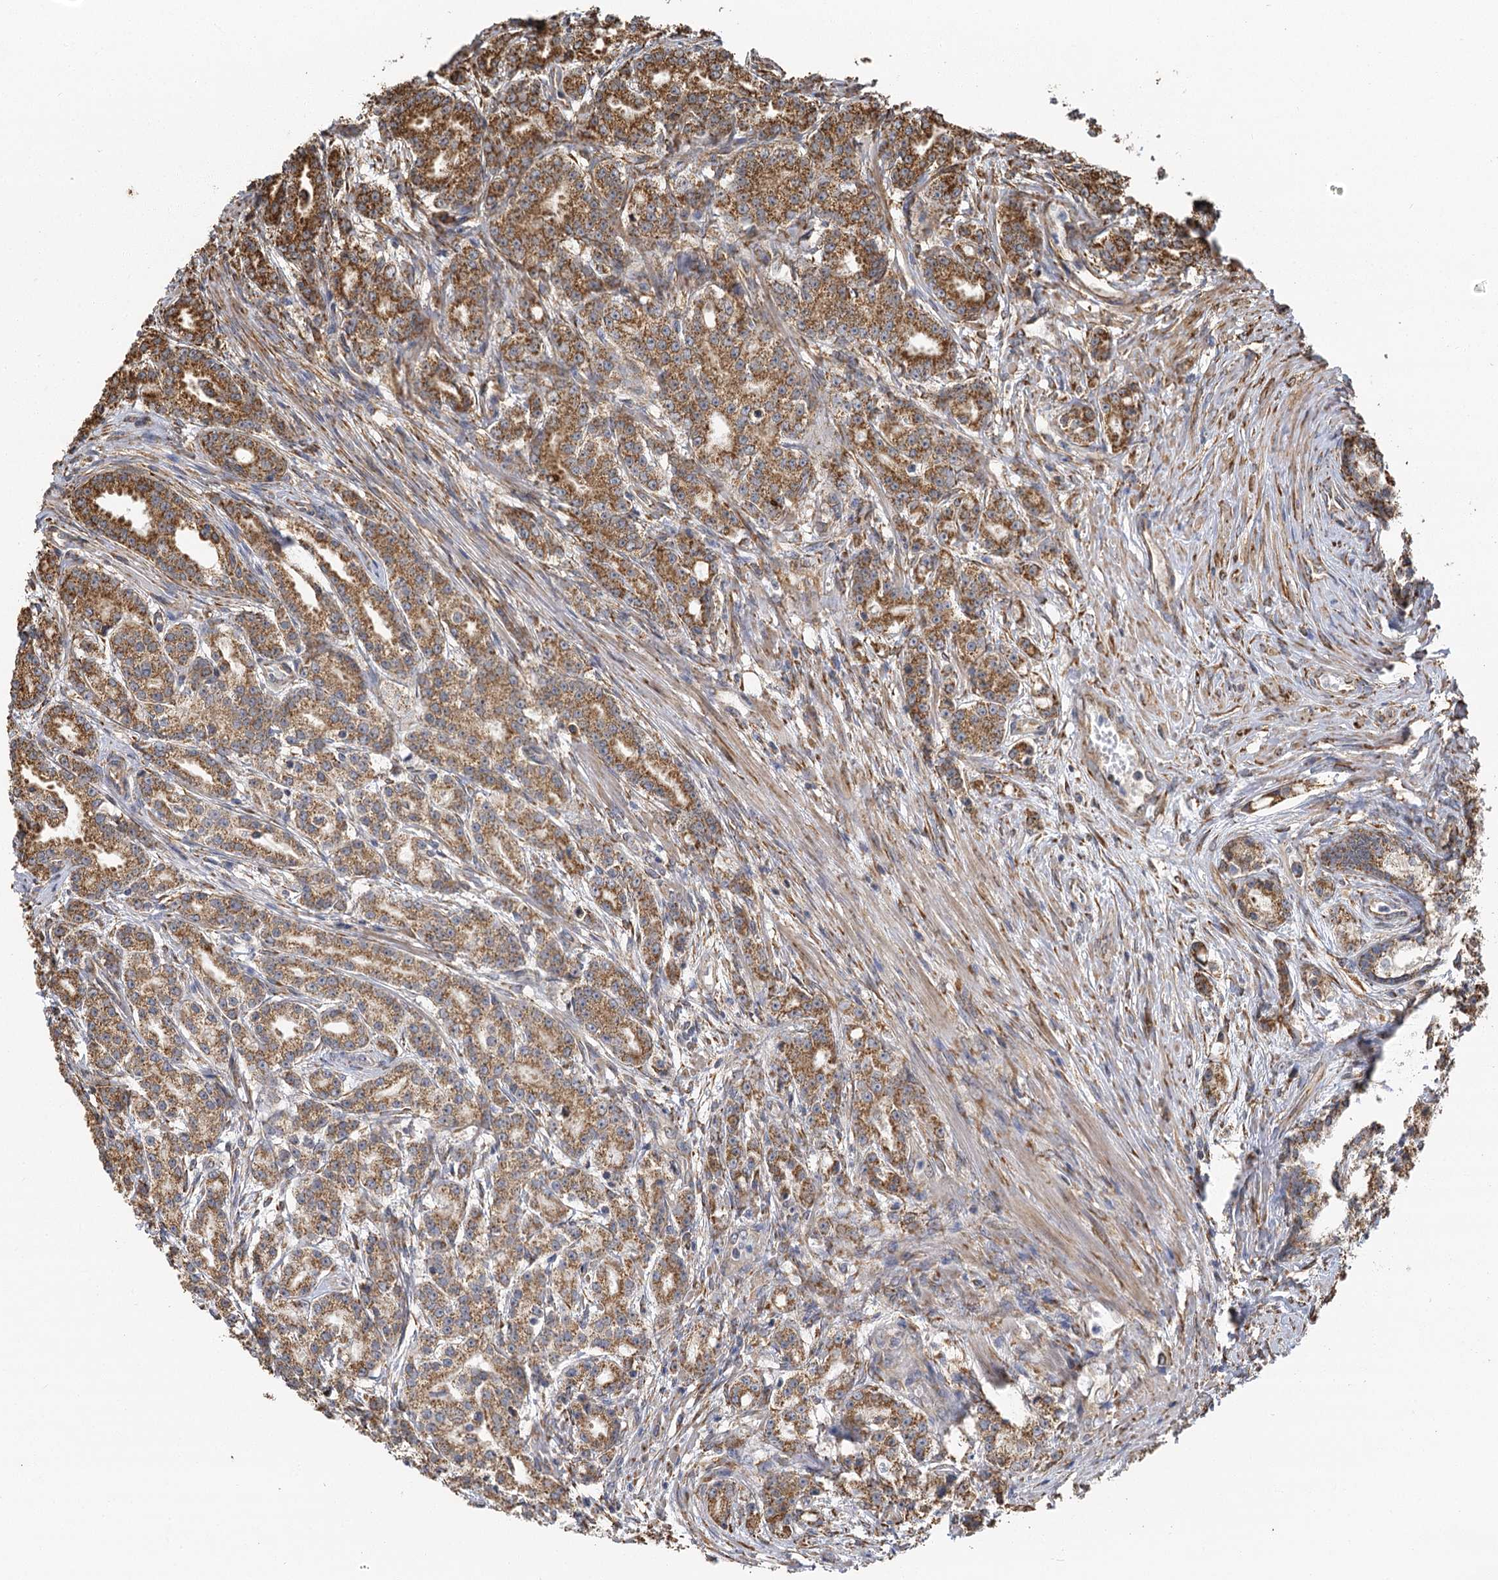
{"staining": {"intensity": "moderate", "quantity": ">75%", "location": "cytoplasmic/membranous"}, "tissue": "prostate cancer", "cell_type": "Tumor cells", "image_type": "cancer", "snomed": [{"axis": "morphology", "description": "Adenocarcinoma, High grade"}, {"axis": "topography", "description": "Prostate"}], "caption": "Adenocarcinoma (high-grade) (prostate) stained for a protein (brown) shows moderate cytoplasmic/membranous positive expression in about >75% of tumor cells.", "gene": "IL11RA", "patient": {"sex": "male", "age": 69}}